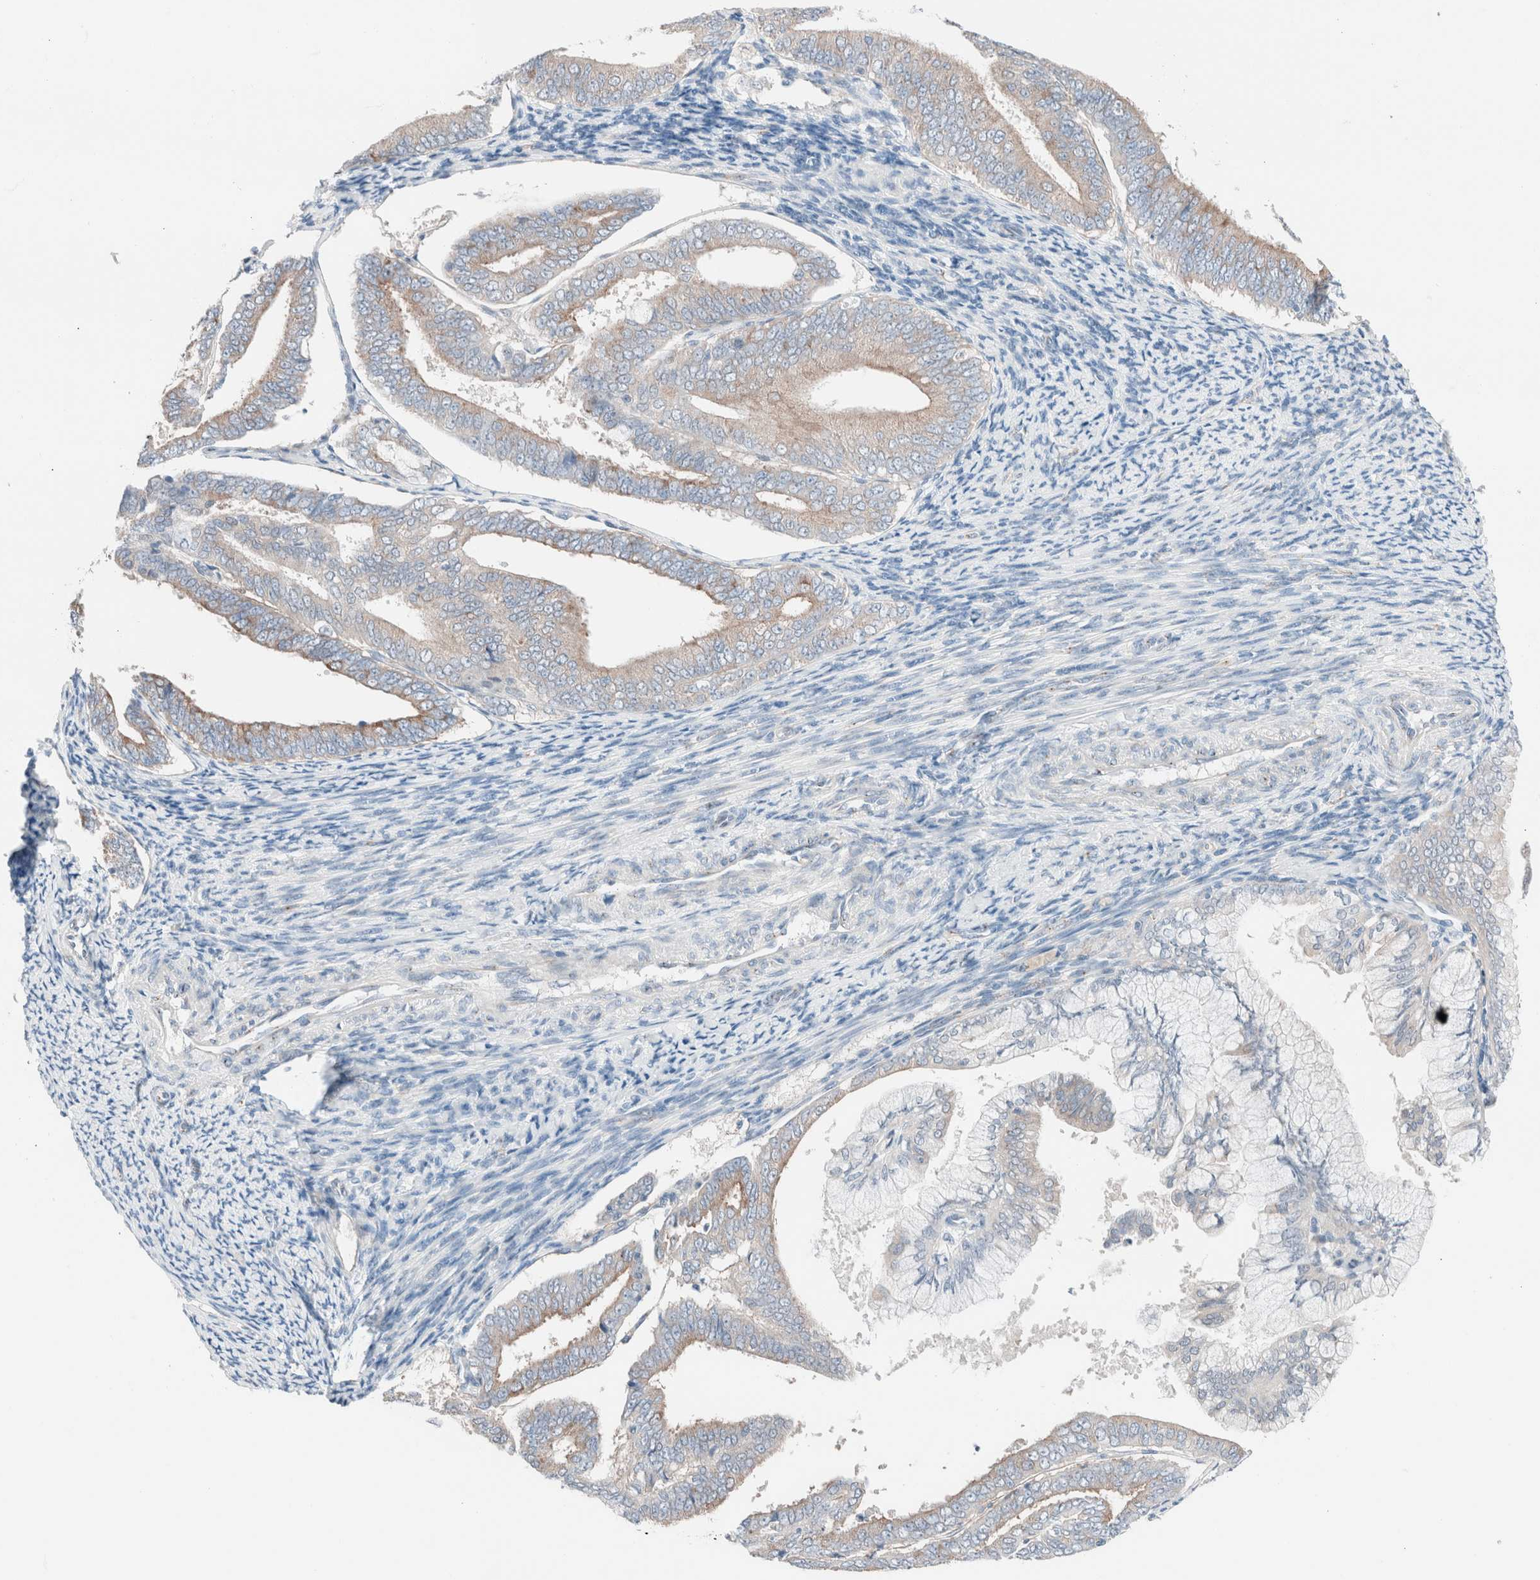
{"staining": {"intensity": "moderate", "quantity": ">75%", "location": "cytoplasmic/membranous"}, "tissue": "endometrial cancer", "cell_type": "Tumor cells", "image_type": "cancer", "snomed": [{"axis": "morphology", "description": "Adenocarcinoma, NOS"}, {"axis": "topography", "description": "Endometrium"}], "caption": "Protein expression by immunohistochemistry exhibits moderate cytoplasmic/membranous positivity in approximately >75% of tumor cells in adenocarcinoma (endometrial).", "gene": "CASC3", "patient": {"sex": "female", "age": 63}}